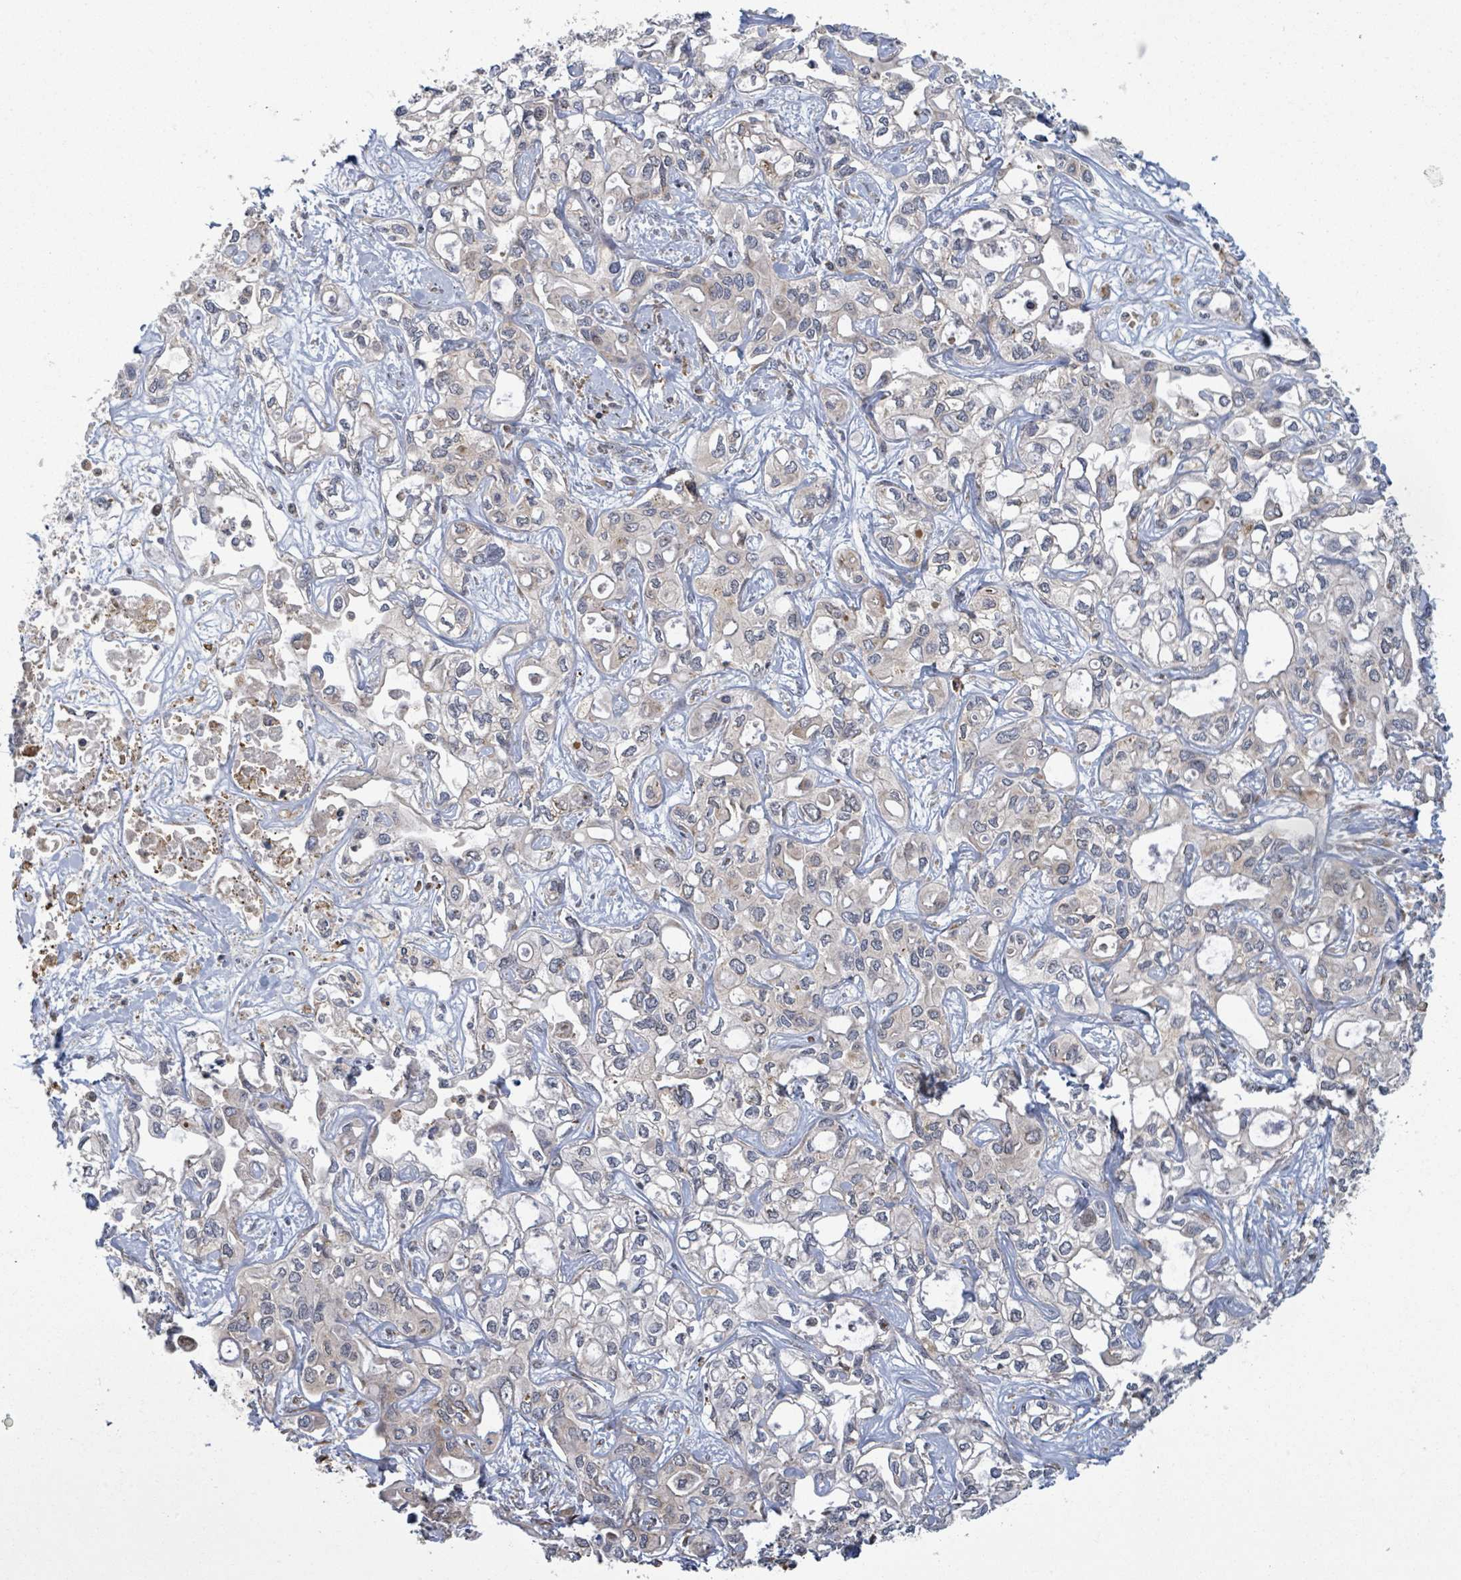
{"staining": {"intensity": "weak", "quantity": "<25%", "location": "cytoplasmic/membranous"}, "tissue": "liver cancer", "cell_type": "Tumor cells", "image_type": "cancer", "snomed": [{"axis": "morphology", "description": "Cholangiocarcinoma"}, {"axis": "topography", "description": "Liver"}], "caption": "The micrograph reveals no significant expression in tumor cells of cholangiocarcinoma (liver).", "gene": "SHROOM2", "patient": {"sex": "female", "age": 64}}